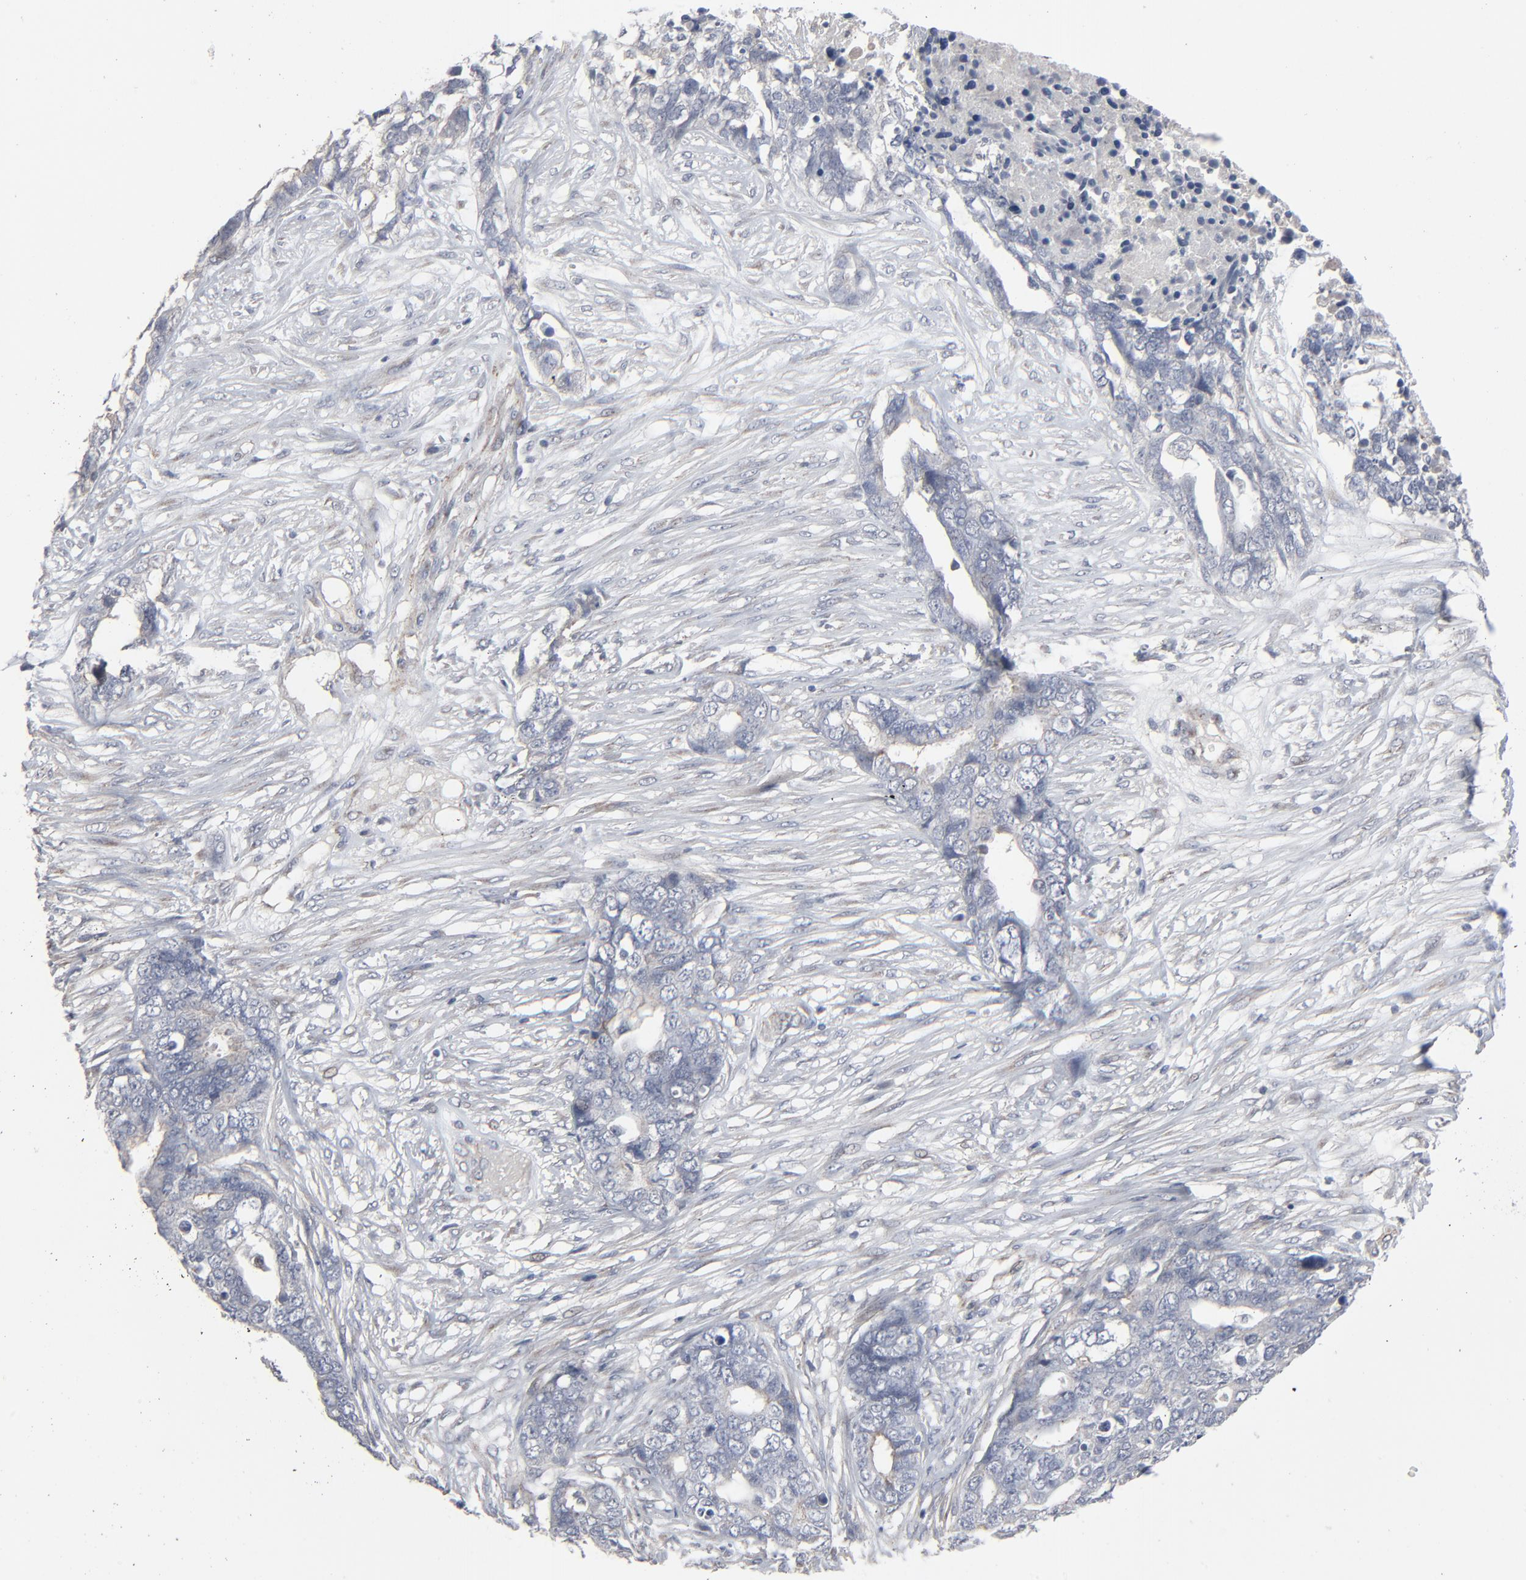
{"staining": {"intensity": "negative", "quantity": "none", "location": "none"}, "tissue": "ovarian cancer", "cell_type": "Tumor cells", "image_type": "cancer", "snomed": [{"axis": "morphology", "description": "Normal tissue, NOS"}, {"axis": "morphology", "description": "Cystadenocarcinoma, serous, NOS"}, {"axis": "topography", "description": "Fallopian tube"}, {"axis": "topography", "description": "Ovary"}], "caption": "IHC histopathology image of human ovarian cancer (serous cystadenocarcinoma) stained for a protein (brown), which shows no positivity in tumor cells. (DAB immunohistochemistry visualized using brightfield microscopy, high magnification).", "gene": "JAM3", "patient": {"sex": "female", "age": 56}}